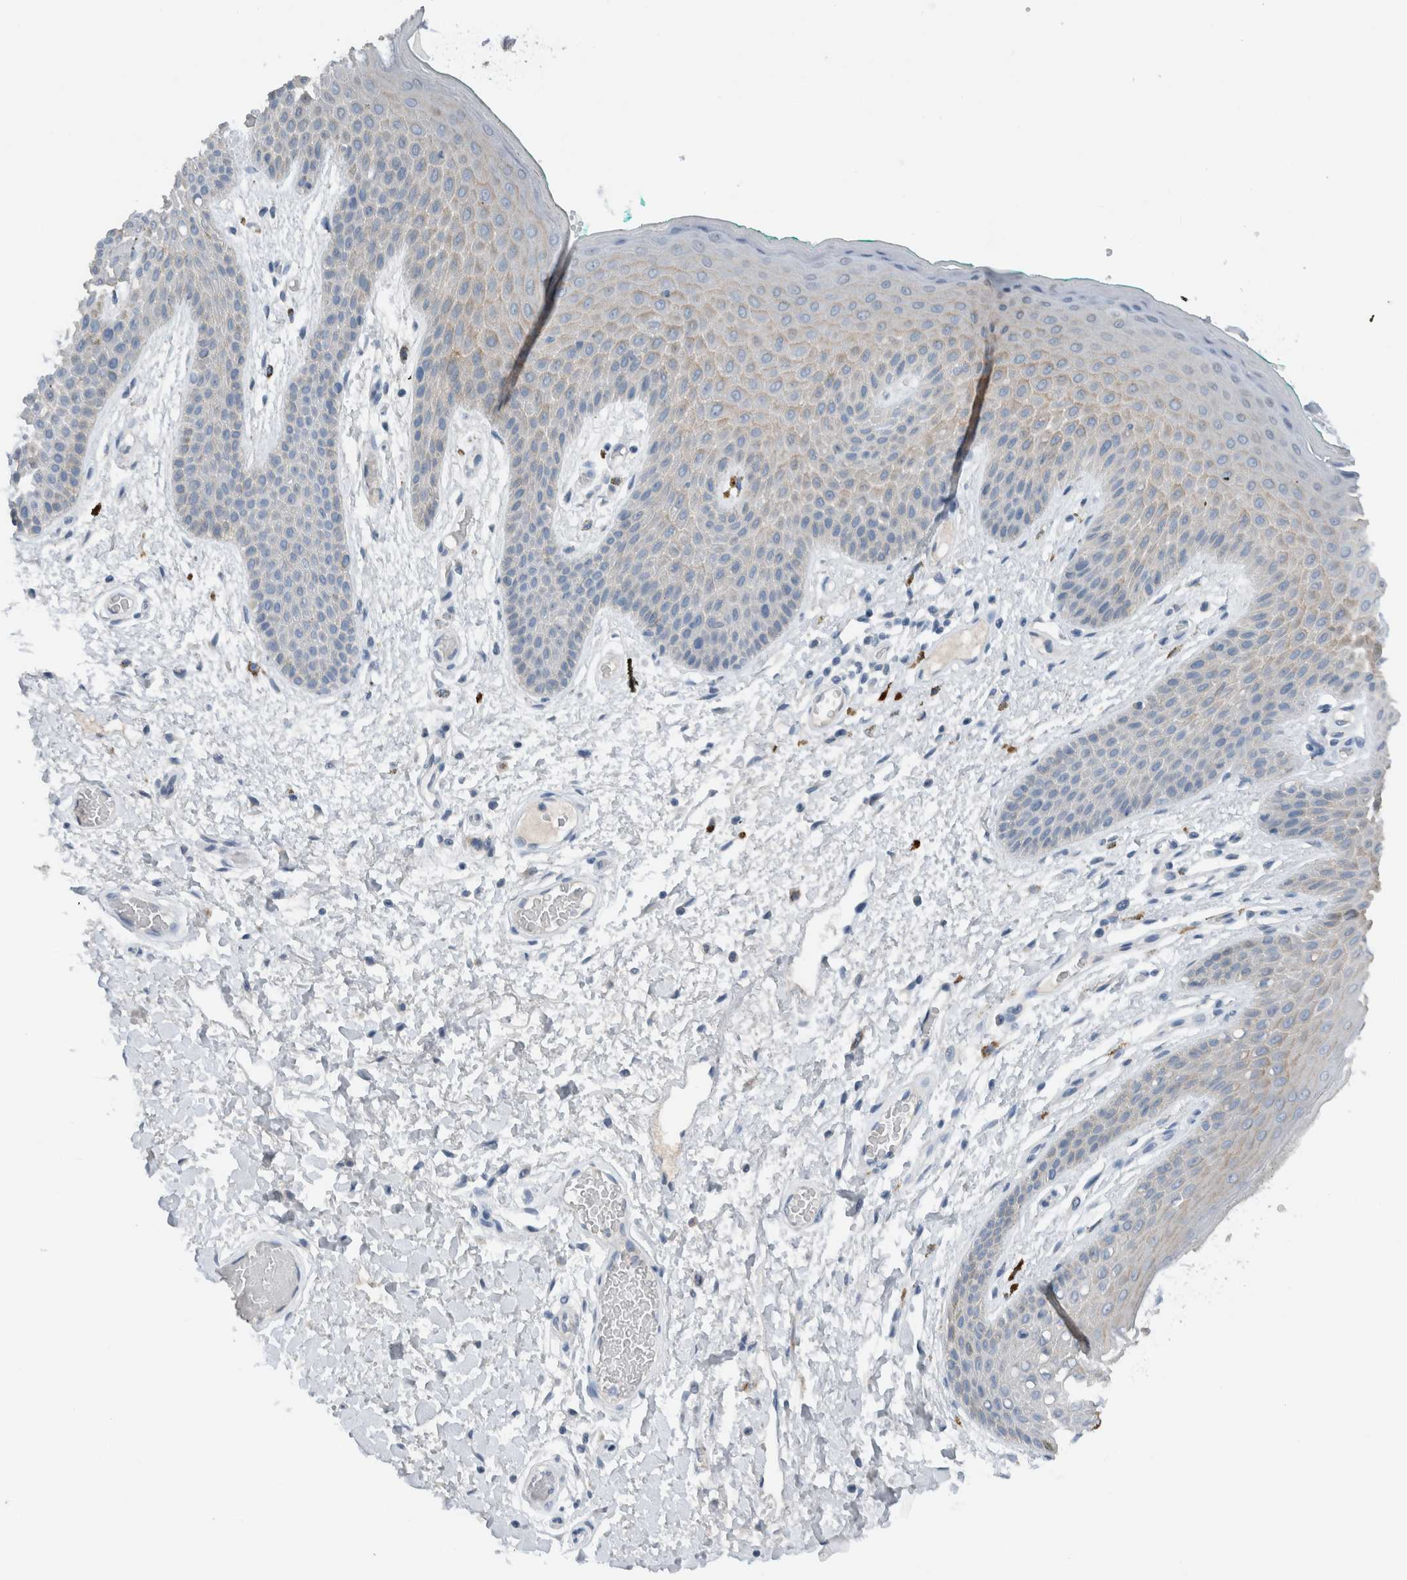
{"staining": {"intensity": "weak", "quantity": "<25%", "location": "cytoplasmic/membranous"}, "tissue": "skin", "cell_type": "Epidermal cells", "image_type": "normal", "snomed": [{"axis": "morphology", "description": "Normal tissue, NOS"}, {"axis": "topography", "description": "Anal"}], "caption": "This is an immunohistochemistry photomicrograph of benign human skin. There is no expression in epidermal cells.", "gene": "DUOX1", "patient": {"sex": "male", "age": 74}}